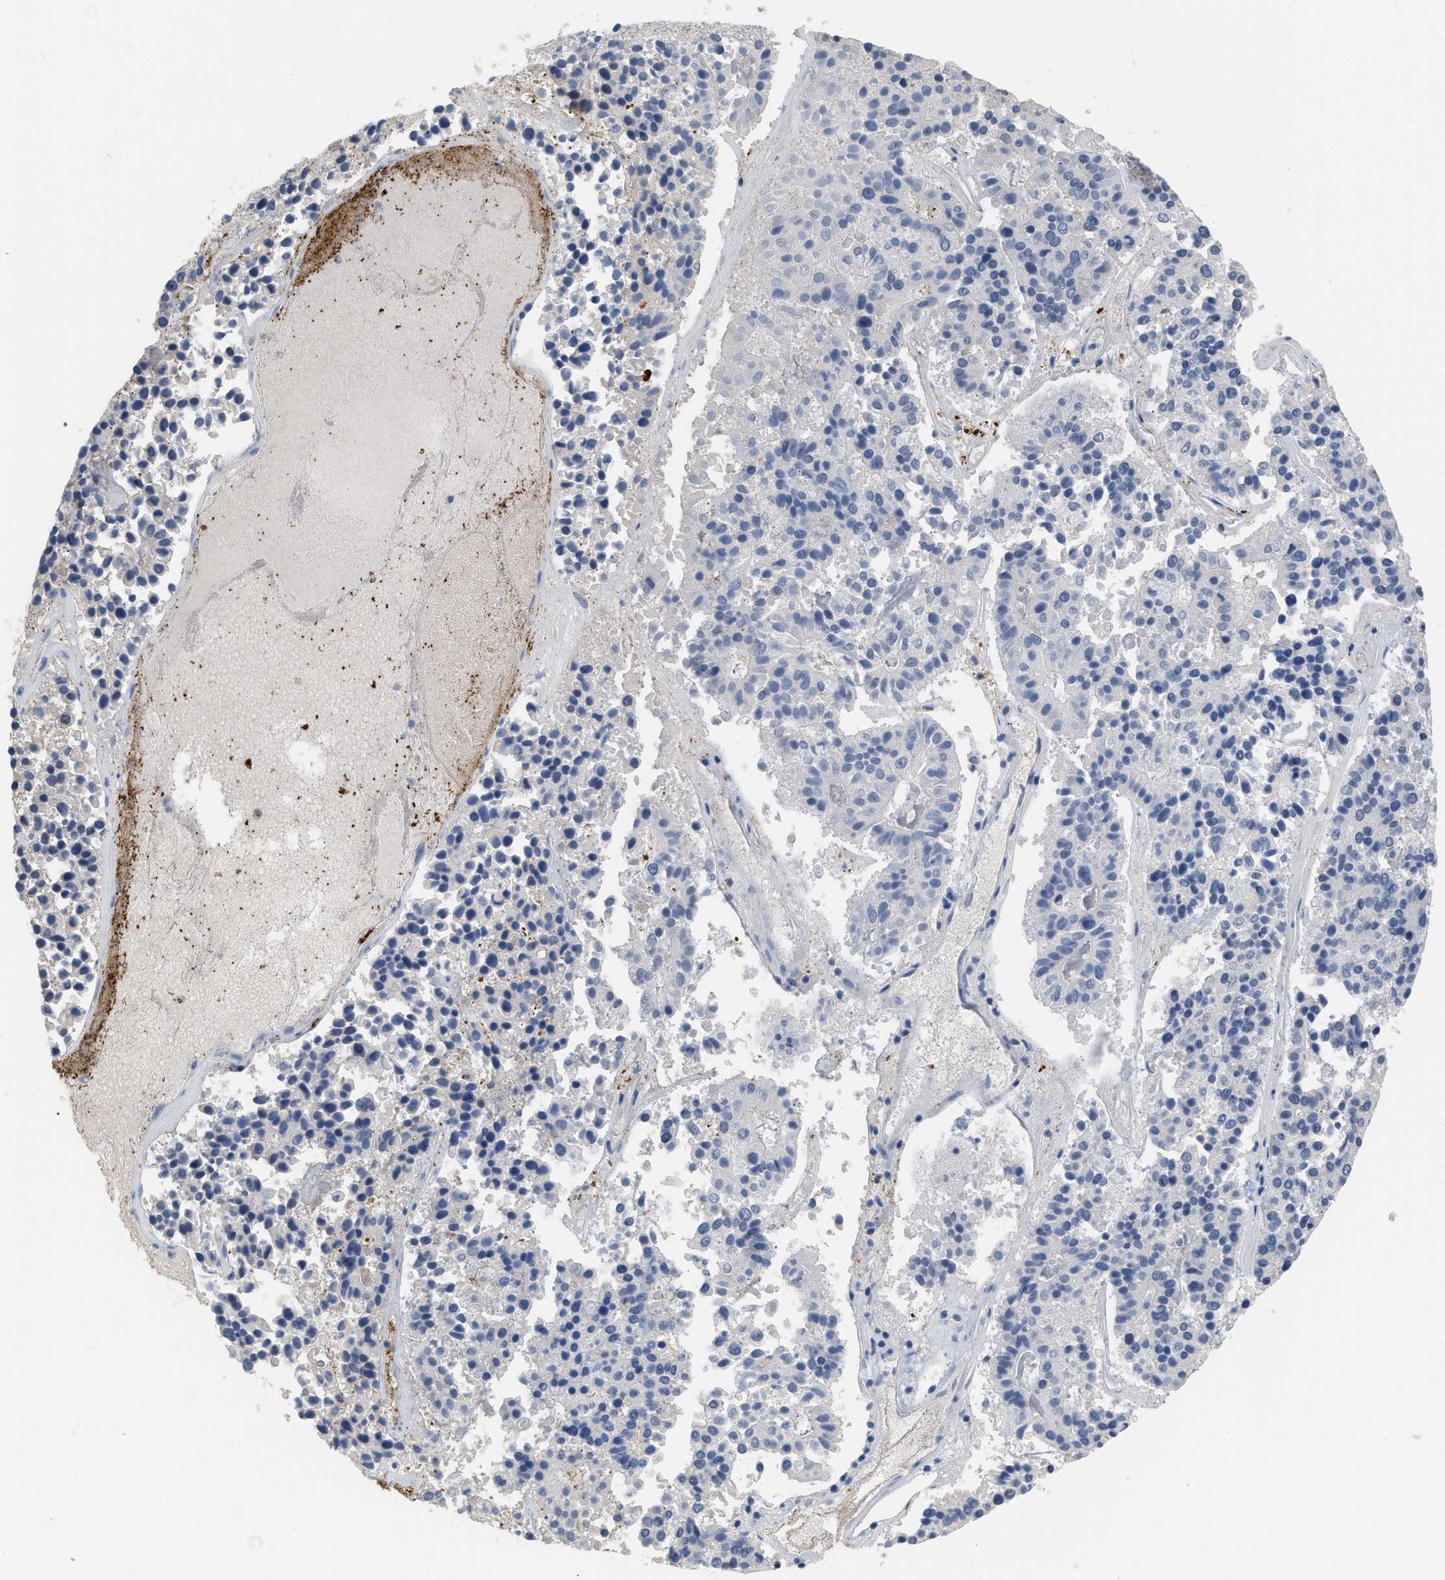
{"staining": {"intensity": "negative", "quantity": "none", "location": "none"}, "tissue": "pancreatic cancer", "cell_type": "Tumor cells", "image_type": "cancer", "snomed": [{"axis": "morphology", "description": "Adenocarcinoma, NOS"}, {"axis": "topography", "description": "Pancreas"}], "caption": "IHC histopathology image of neoplastic tissue: pancreatic cancer (adenocarcinoma) stained with DAB shows no significant protein staining in tumor cells.", "gene": "MTPN", "patient": {"sex": "male", "age": 50}}